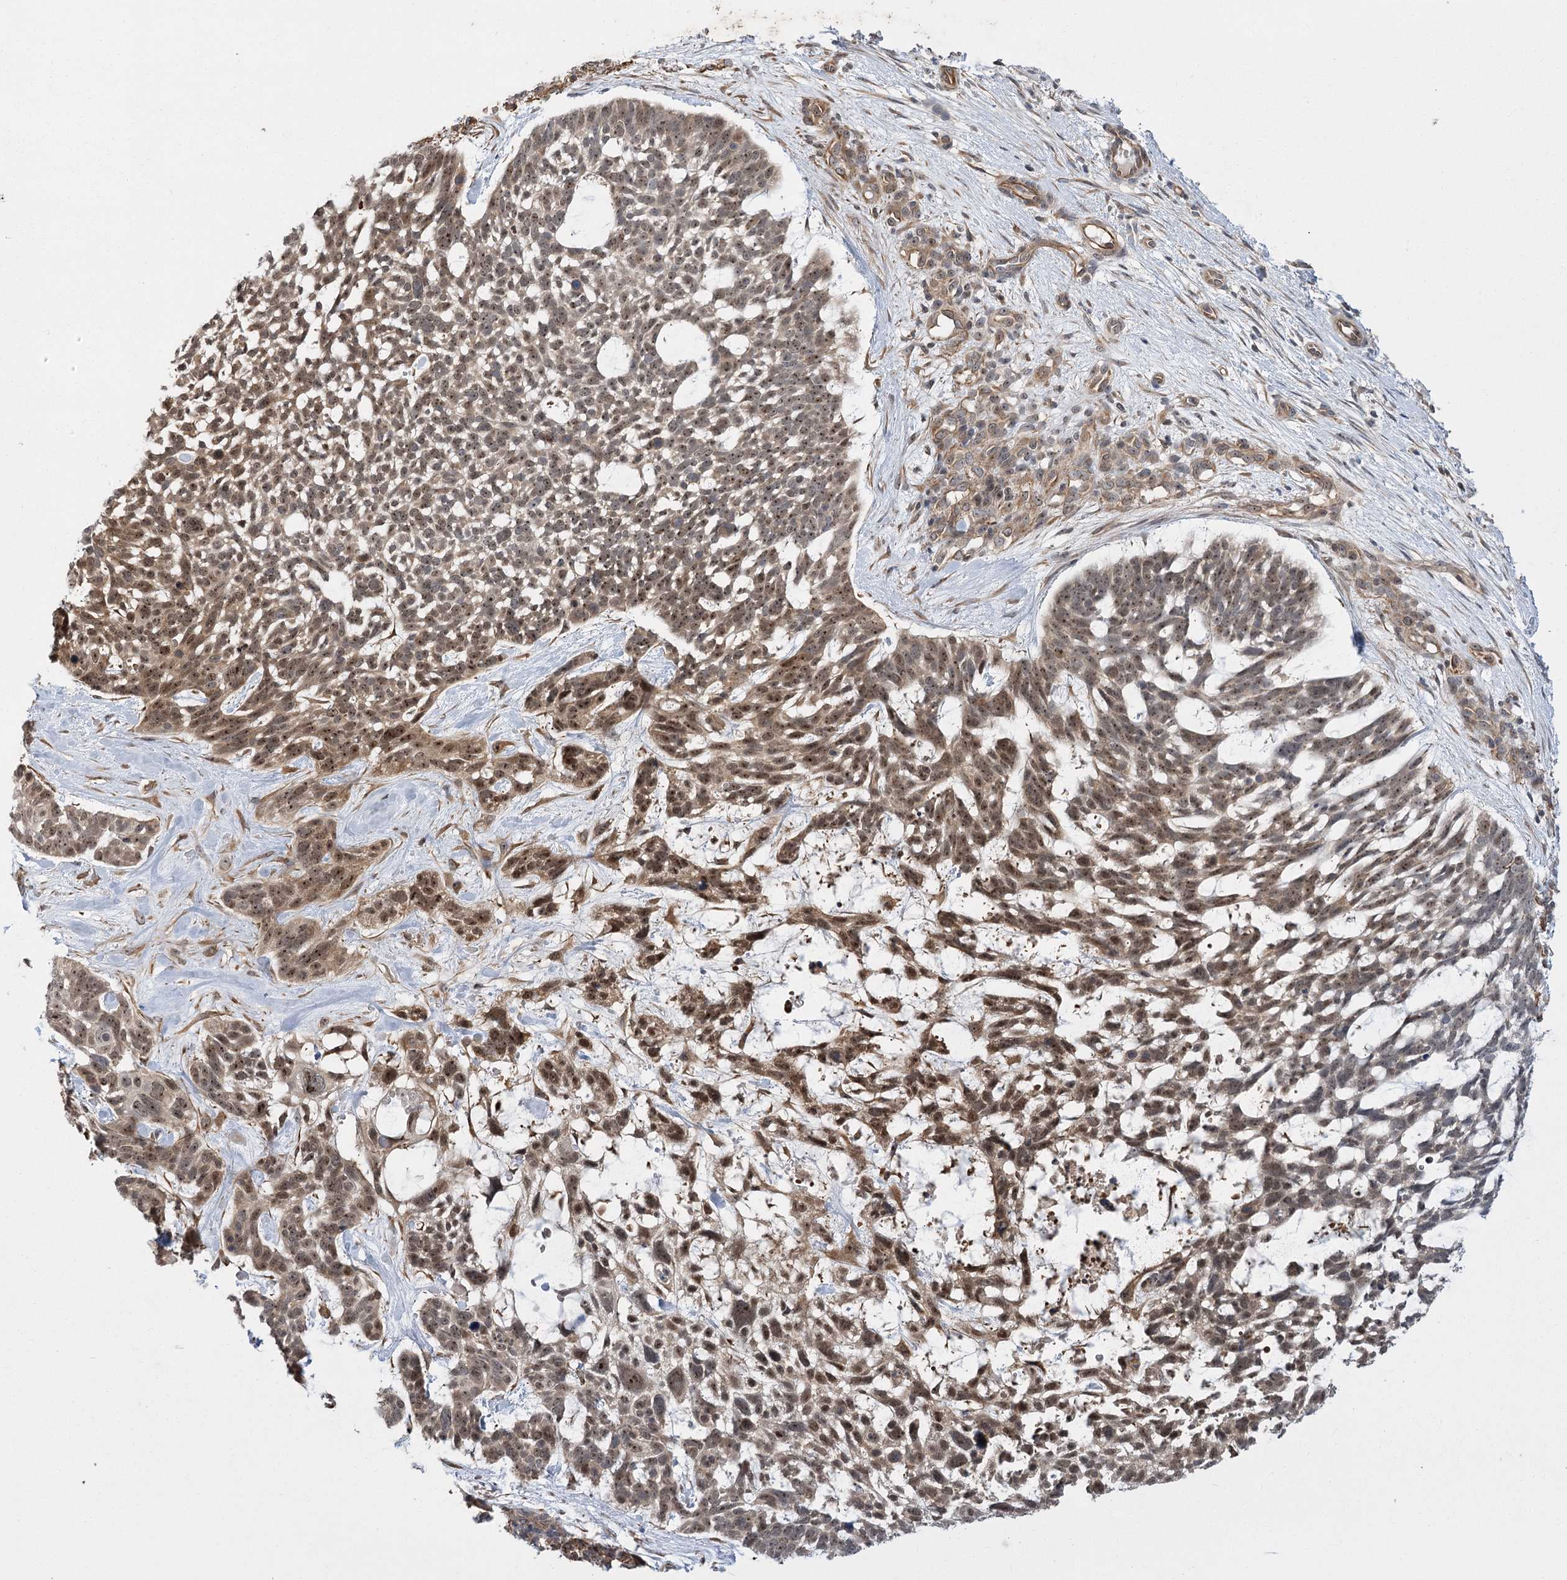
{"staining": {"intensity": "weak", "quantity": ">75%", "location": "cytoplasmic/membranous,nuclear"}, "tissue": "skin cancer", "cell_type": "Tumor cells", "image_type": "cancer", "snomed": [{"axis": "morphology", "description": "Basal cell carcinoma"}, {"axis": "topography", "description": "Skin"}], "caption": "Human skin cancer (basal cell carcinoma) stained for a protein (brown) reveals weak cytoplasmic/membranous and nuclear positive expression in about >75% of tumor cells.", "gene": "SERGEF", "patient": {"sex": "male", "age": 88}}